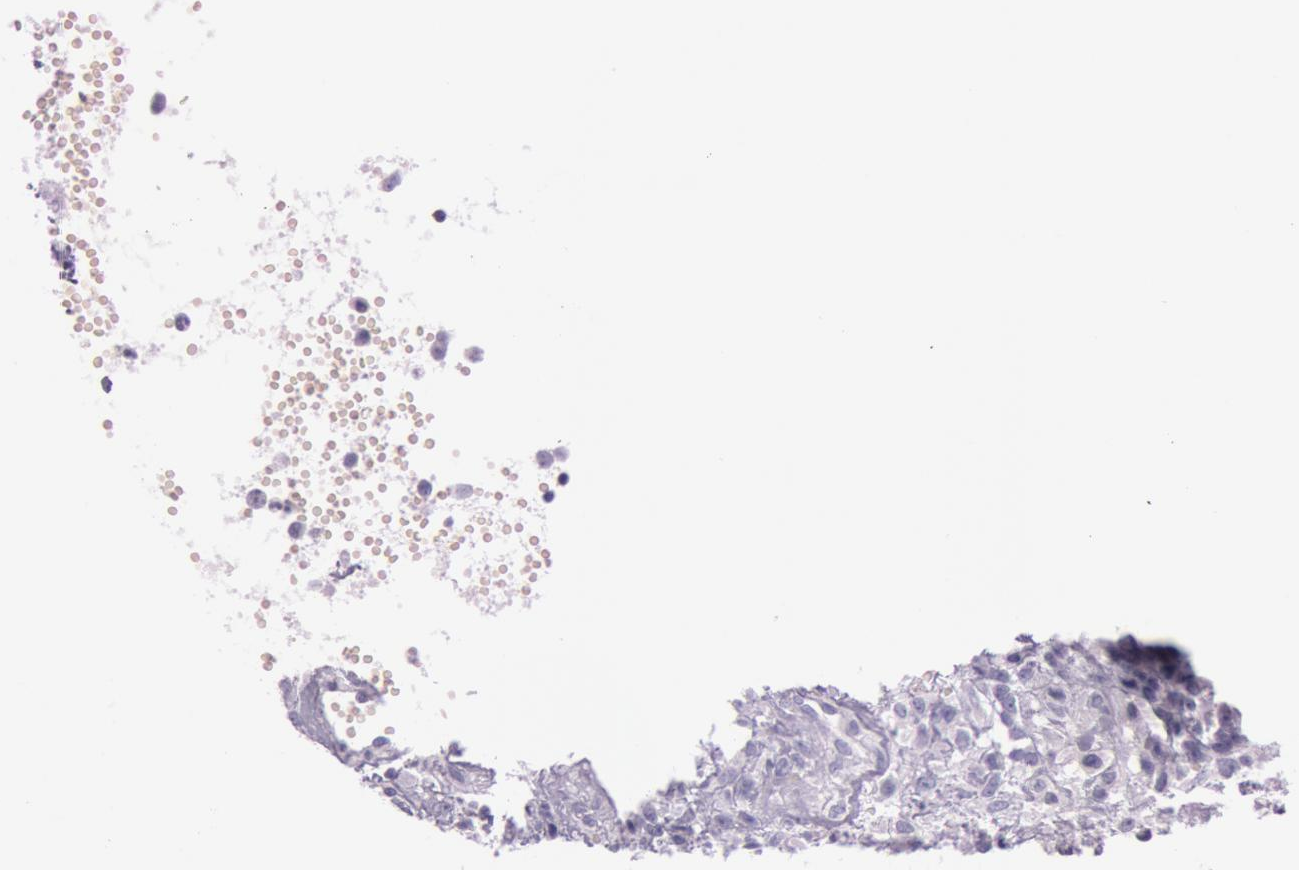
{"staining": {"intensity": "negative", "quantity": "none", "location": "none"}, "tissue": "glioma", "cell_type": "Tumor cells", "image_type": "cancer", "snomed": [{"axis": "morphology", "description": "Glioma, malignant, High grade"}, {"axis": "topography", "description": "Brain"}], "caption": "Tumor cells are negative for protein expression in human glioma.", "gene": "S100A7", "patient": {"sex": "male", "age": 66}}